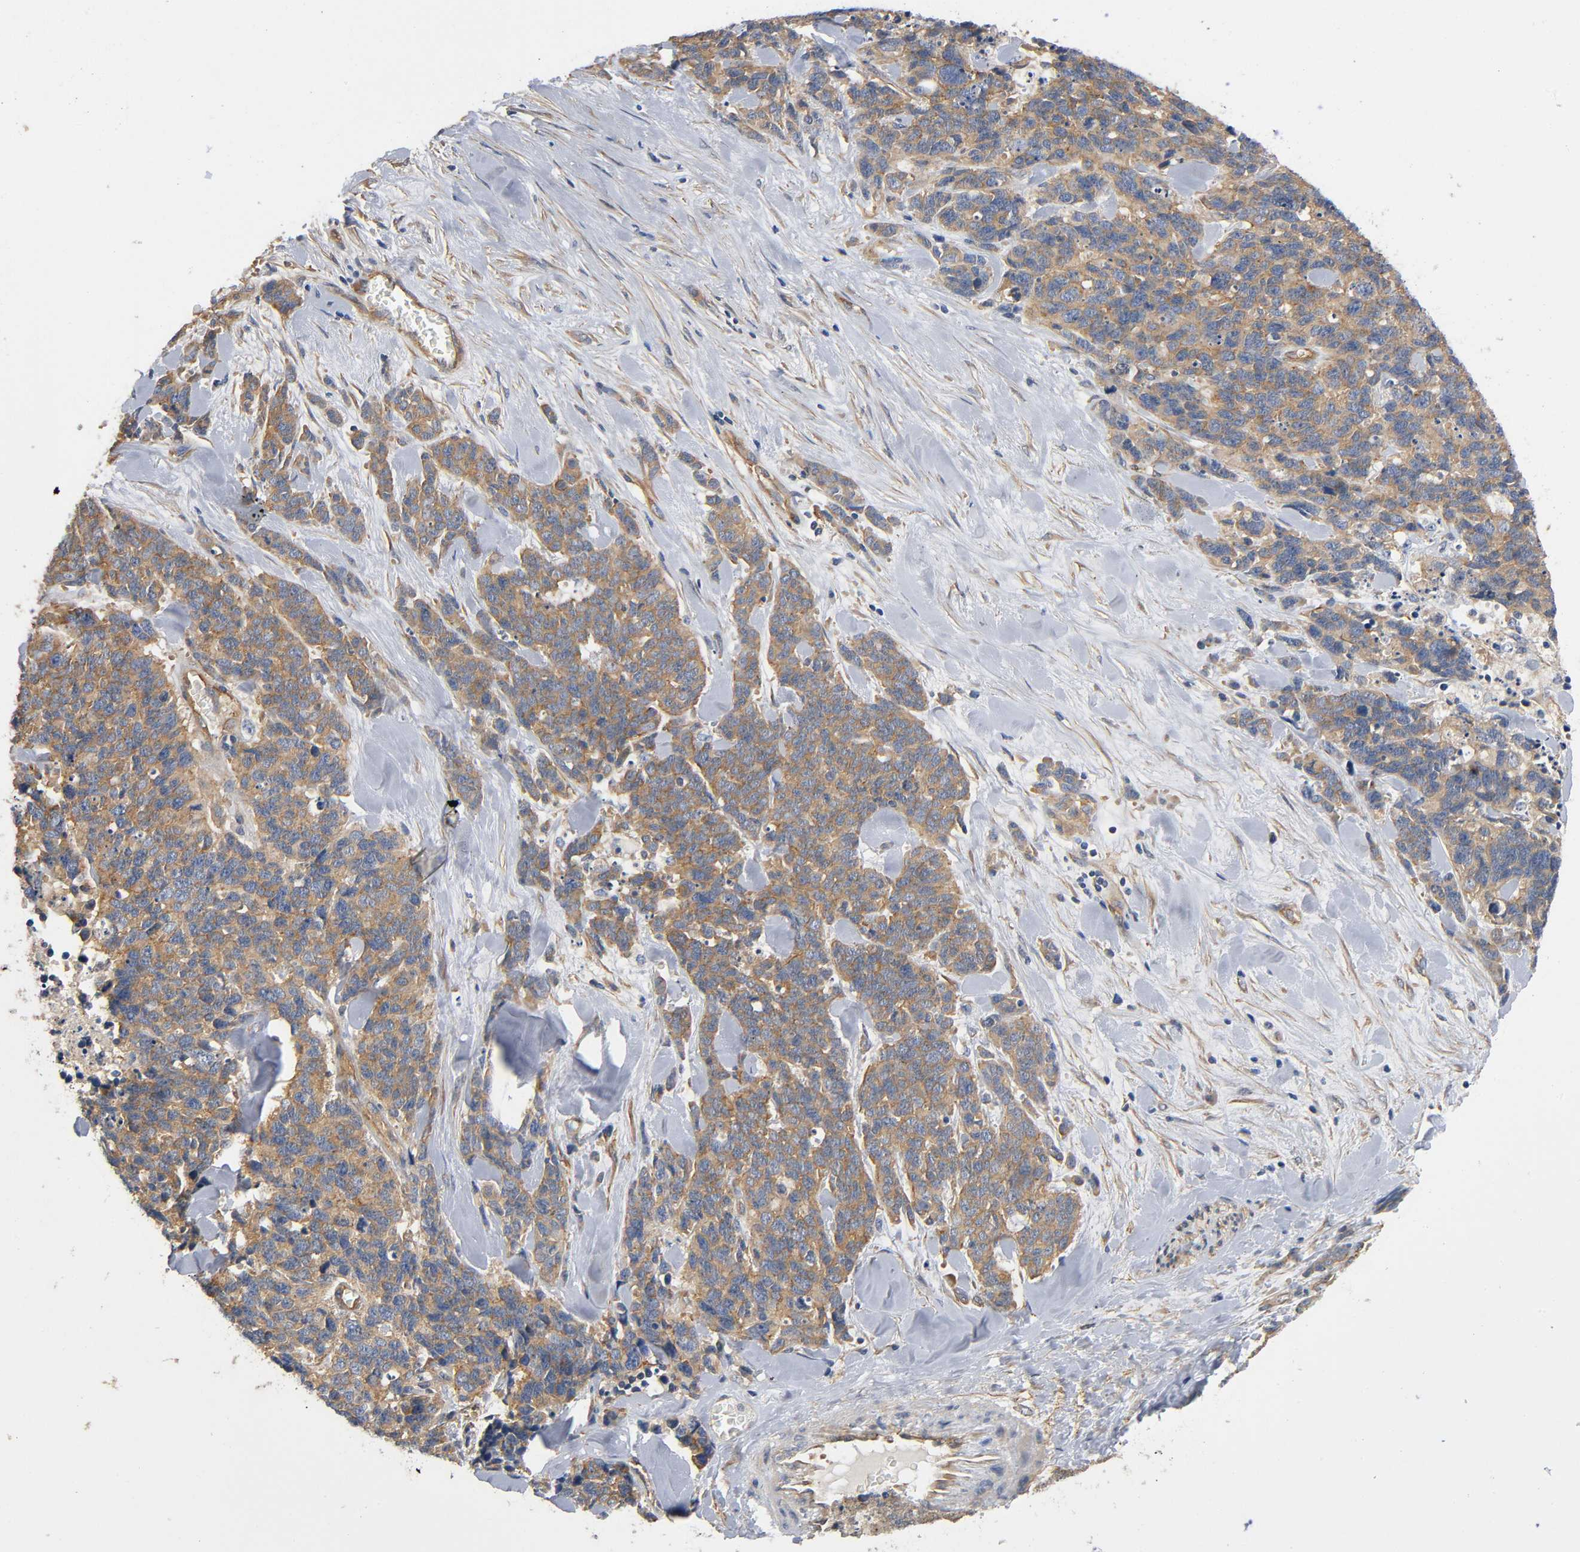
{"staining": {"intensity": "moderate", "quantity": ">75%", "location": "cytoplasmic/membranous"}, "tissue": "lung cancer", "cell_type": "Tumor cells", "image_type": "cancer", "snomed": [{"axis": "morphology", "description": "Neoplasm, malignant, NOS"}, {"axis": "topography", "description": "Lung"}], "caption": "IHC image of lung cancer (malignant neoplasm) stained for a protein (brown), which reveals medium levels of moderate cytoplasmic/membranous staining in approximately >75% of tumor cells.", "gene": "MARS1", "patient": {"sex": "female", "age": 58}}